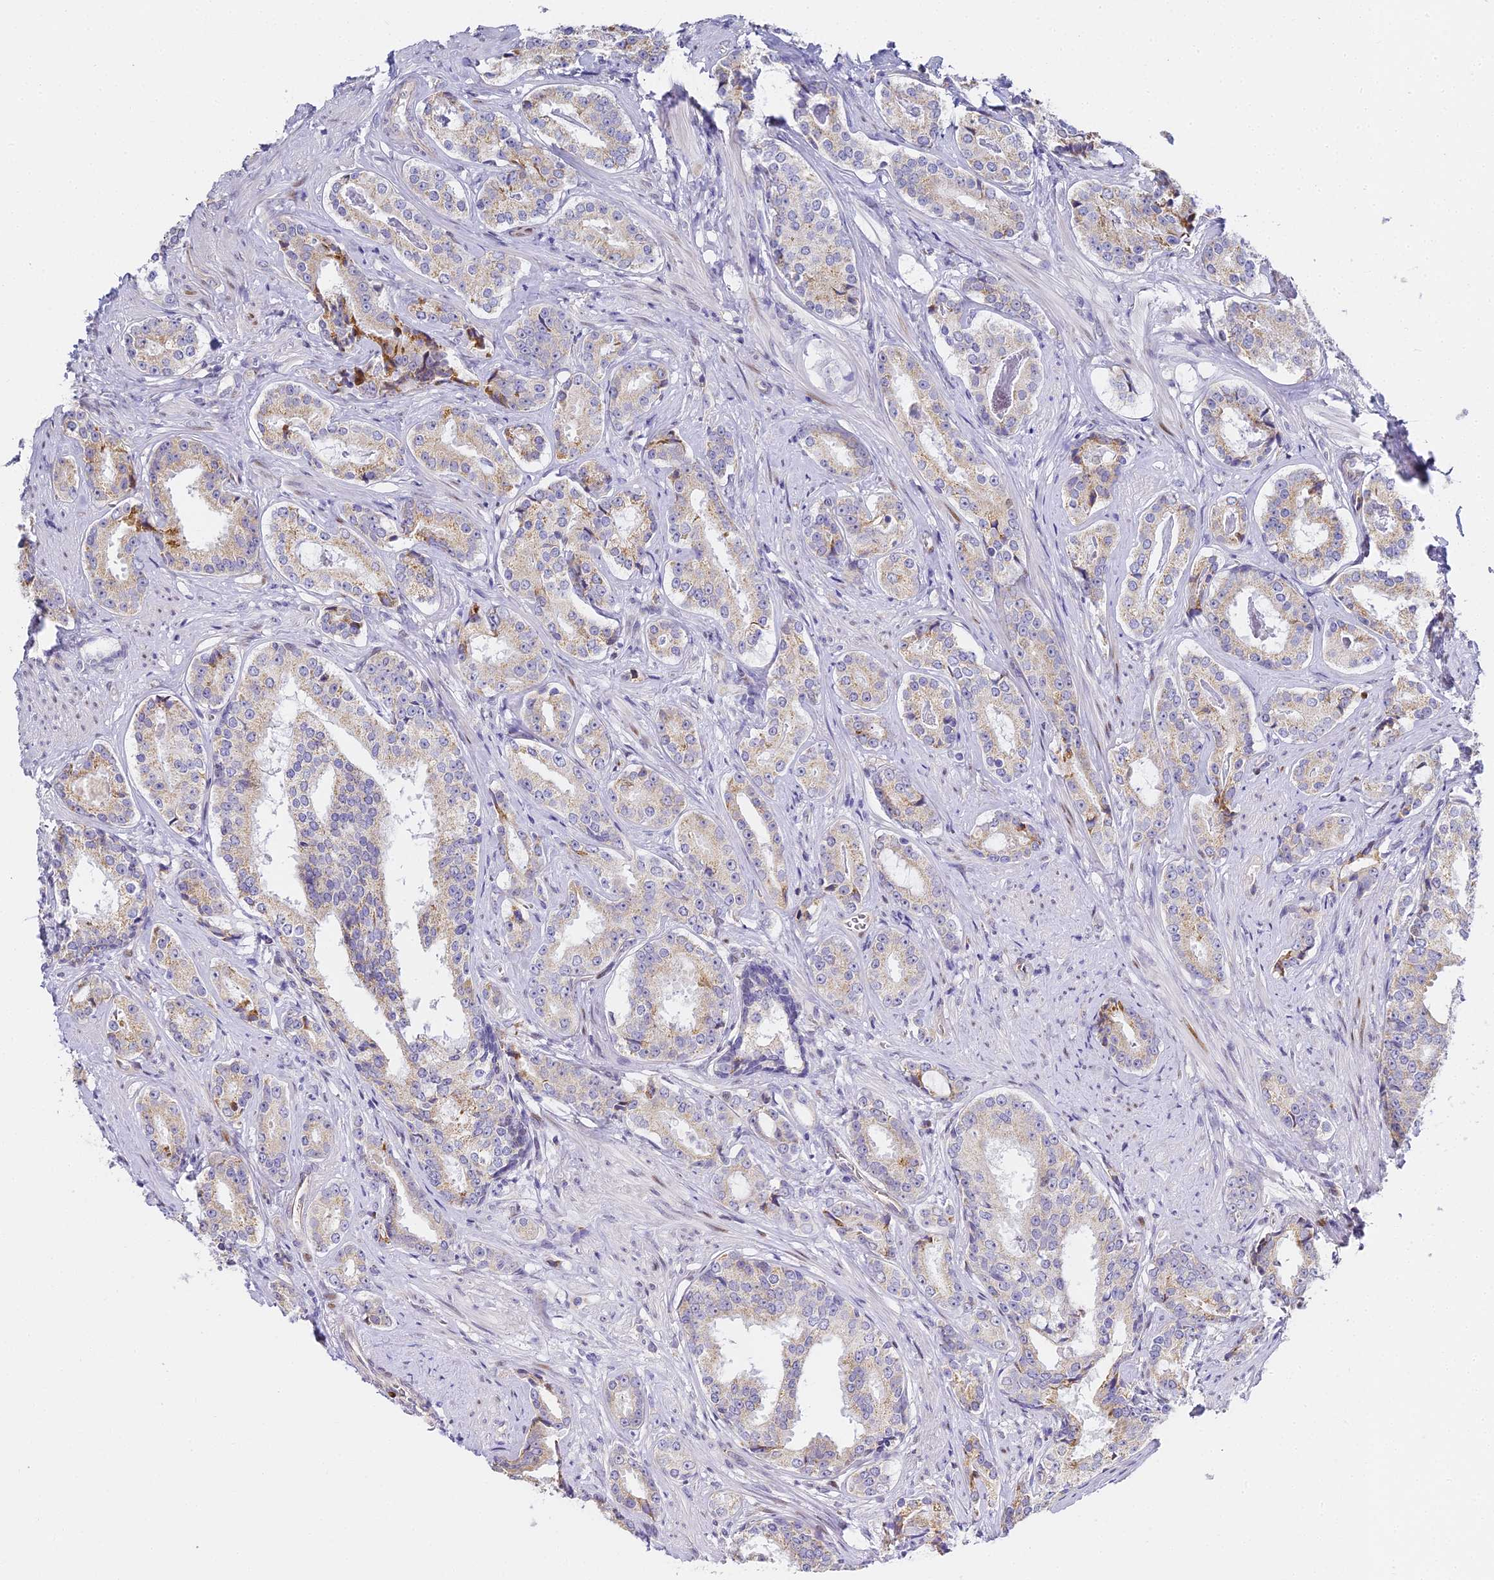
{"staining": {"intensity": "weak", "quantity": "25%-75%", "location": "cytoplasmic/membranous"}, "tissue": "prostate cancer", "cell_type": "Tumor cells", "image_type": "cancer", "snomed": [{"axis": "morphology", "description": "Adenocarcinoma, High grade"}, {"axis": "topography", "description": "Prostate"}], "caption": "There is low levels of weak cytoplasmic/membranous staining in tumor cells of prostate cancer, as demonstrated by immunohistochemical staining (brown color).", "gene": "SERP1", "patient": {"sex": "male", "age": 58}}